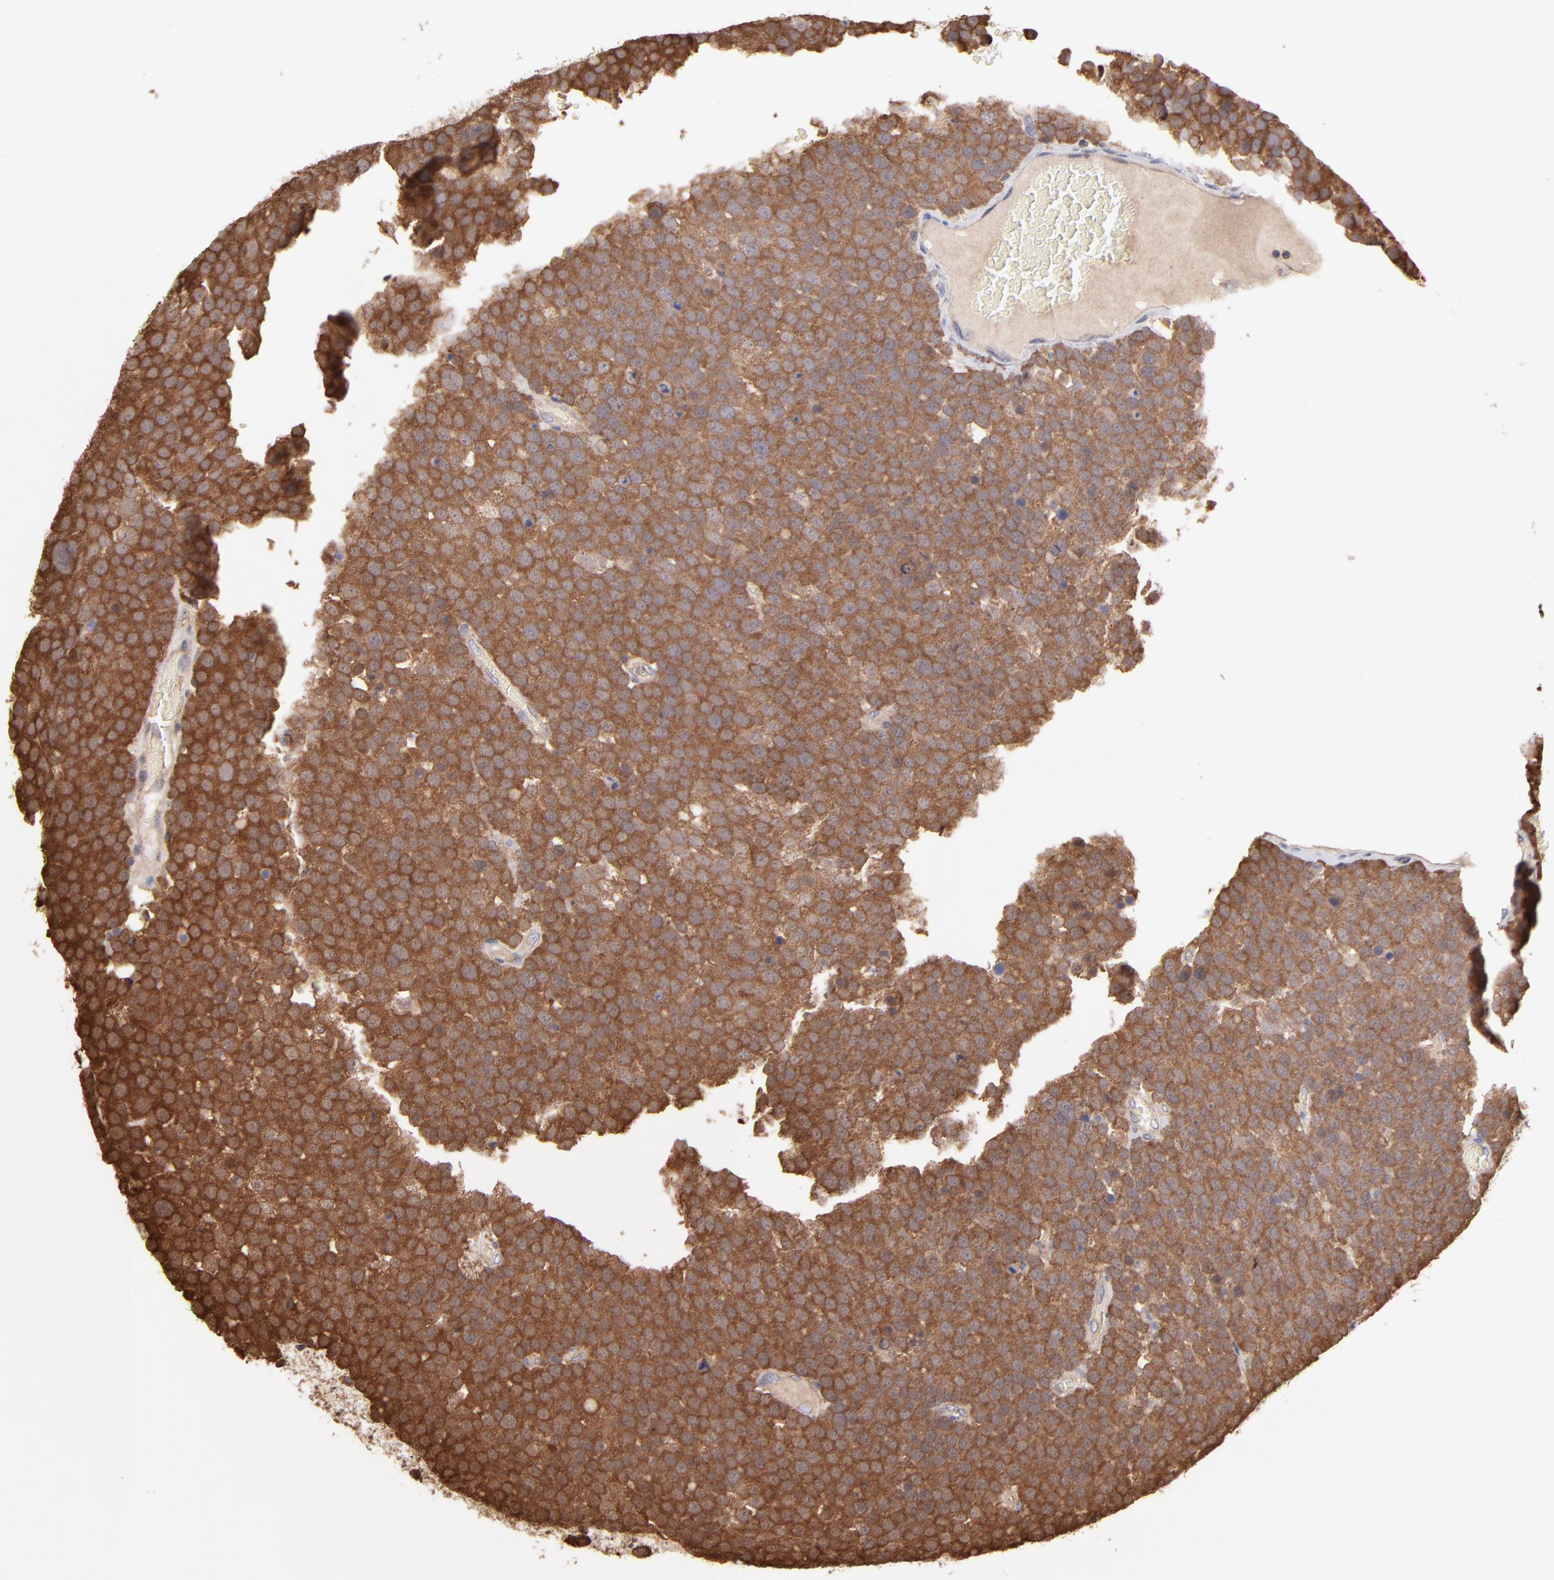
{"staining": {"intensity": "strong", "quantity": ">75%", "location": "cytoplasmic/membranous"}, "tissue": "testis cancer", "cell_type": "Tumor cells", "image_type": "cancer", "snomed": [{"axis": "morphology", "description": "Seminoma, NOS"}, {"axis": "topography", "description": "Testis"}], "caption": "A high amount of strong cytoplasmic/membranous staining is identified in approximately >75% of tumor cells in testis cancer (seminoma) tissue. Nuclei are stained in blue.", "gene": "MAP2K2", "patient": {"sex": "male", "age": 71}}